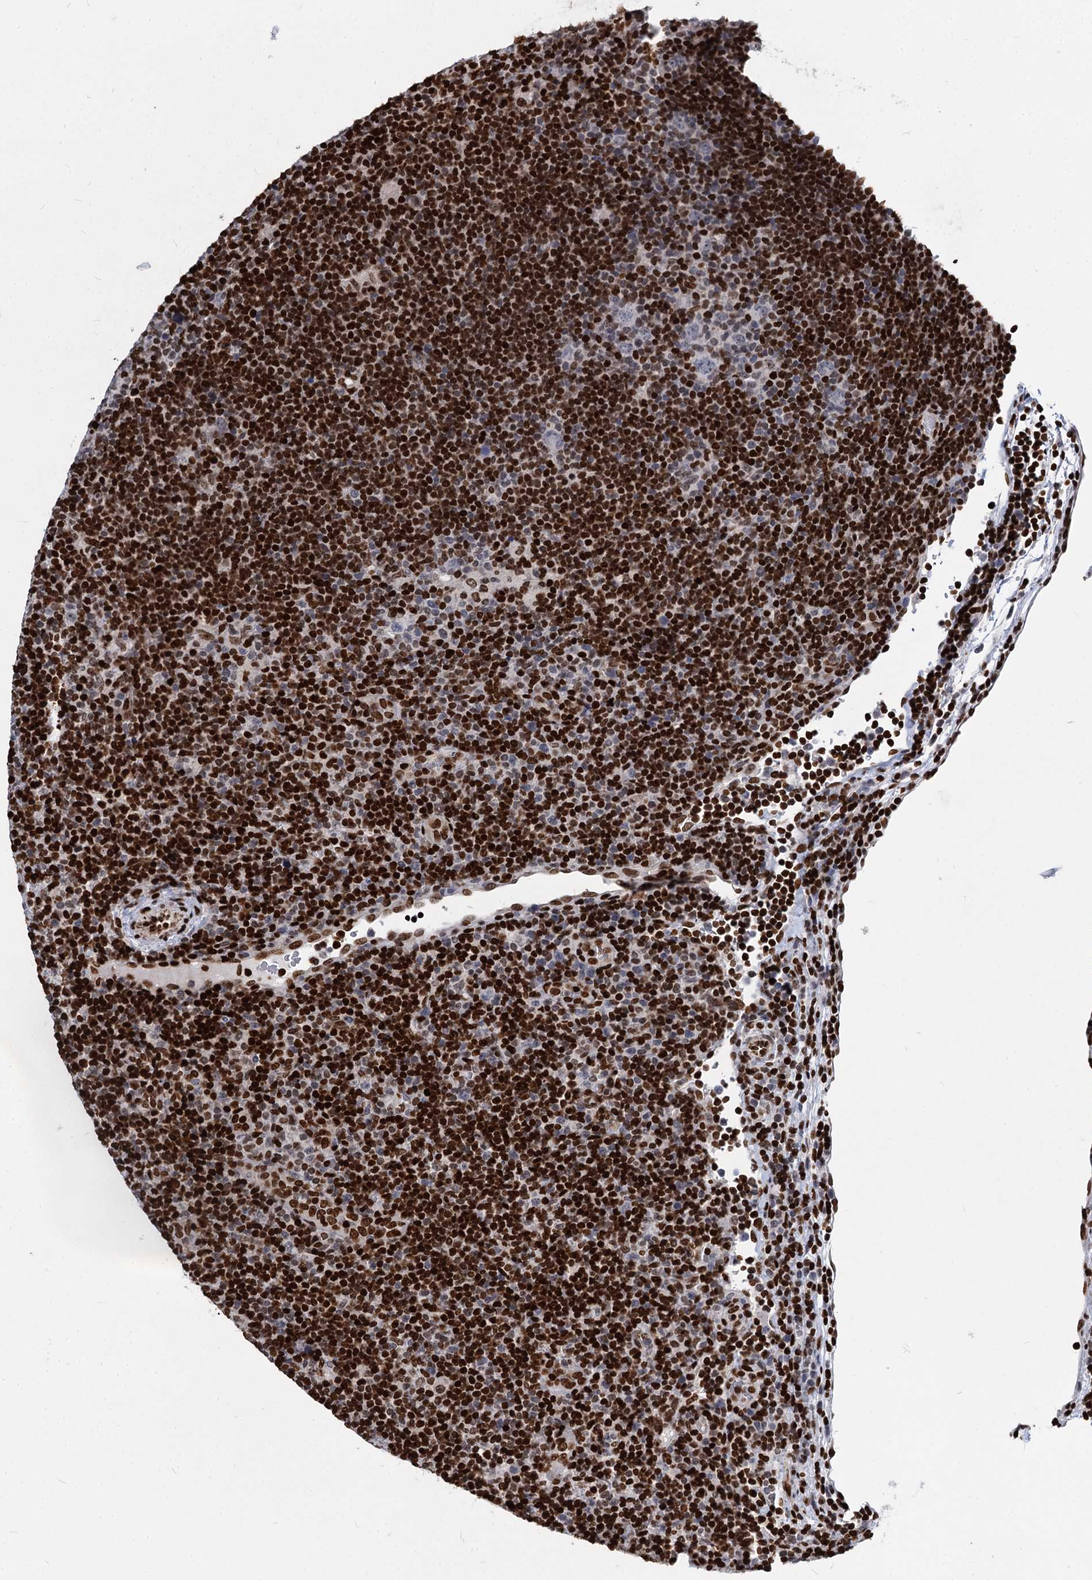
{"staining": {"intensity": "negative", "quantity": "none", "location": "none"}, "tissue": "lymphoma", "cell_type": "Tumor cells", "image_type": "cancer", "snomed": [{"axis": "morphology", "description": "Hodgkin's disease, NOS"}, {"axis": "topography", "description": "Lymph node"}], "caption": "Immunohistochemistry of human Hodgkin's disease exhibits no staining in tumor cells.", "gene": "MECP2", "patient": {"sex": "female", "age": 57}}